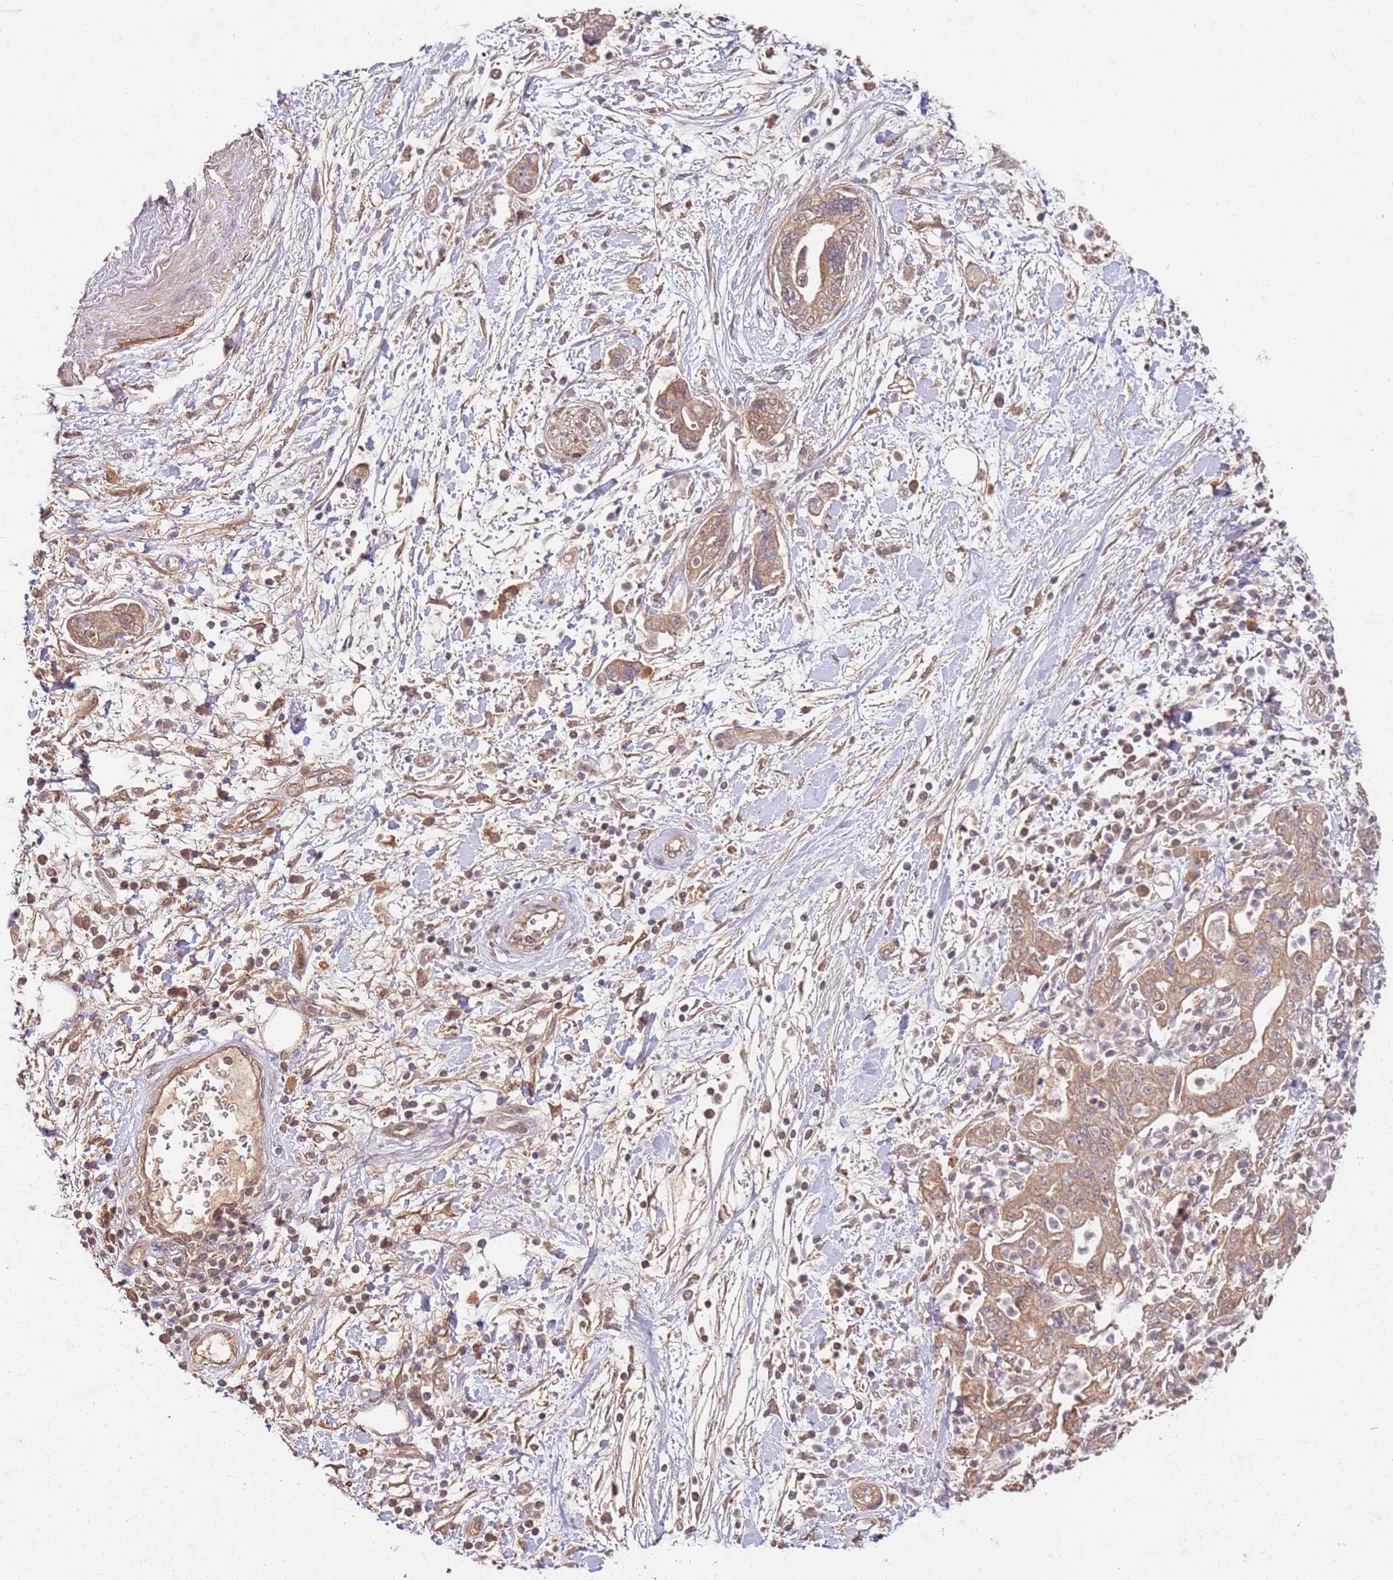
{"staining": {"intensity": "moderate", "quantity": ">75%", "location": "cytoplasmic/membranous,nuclear"}, "tissue": "pancreatic cancer", "cell_type": "Tumor cells", "image_type": "cancer", "snomed": [{"axis": "morphology", "description": "Adenocarcinoma, NOS"}, {"axis": "topography", "description": "Pancreas"}], "caption": "The histopathology image reveals a brown stain indicating the presence of a protein in the cytoplasmic/membranous and nuclear of tumor cells in pancreatic cancer (adenocarcinoma).", "gene": "UBE3A", "patient": {"sex": "female", "age": 73}}